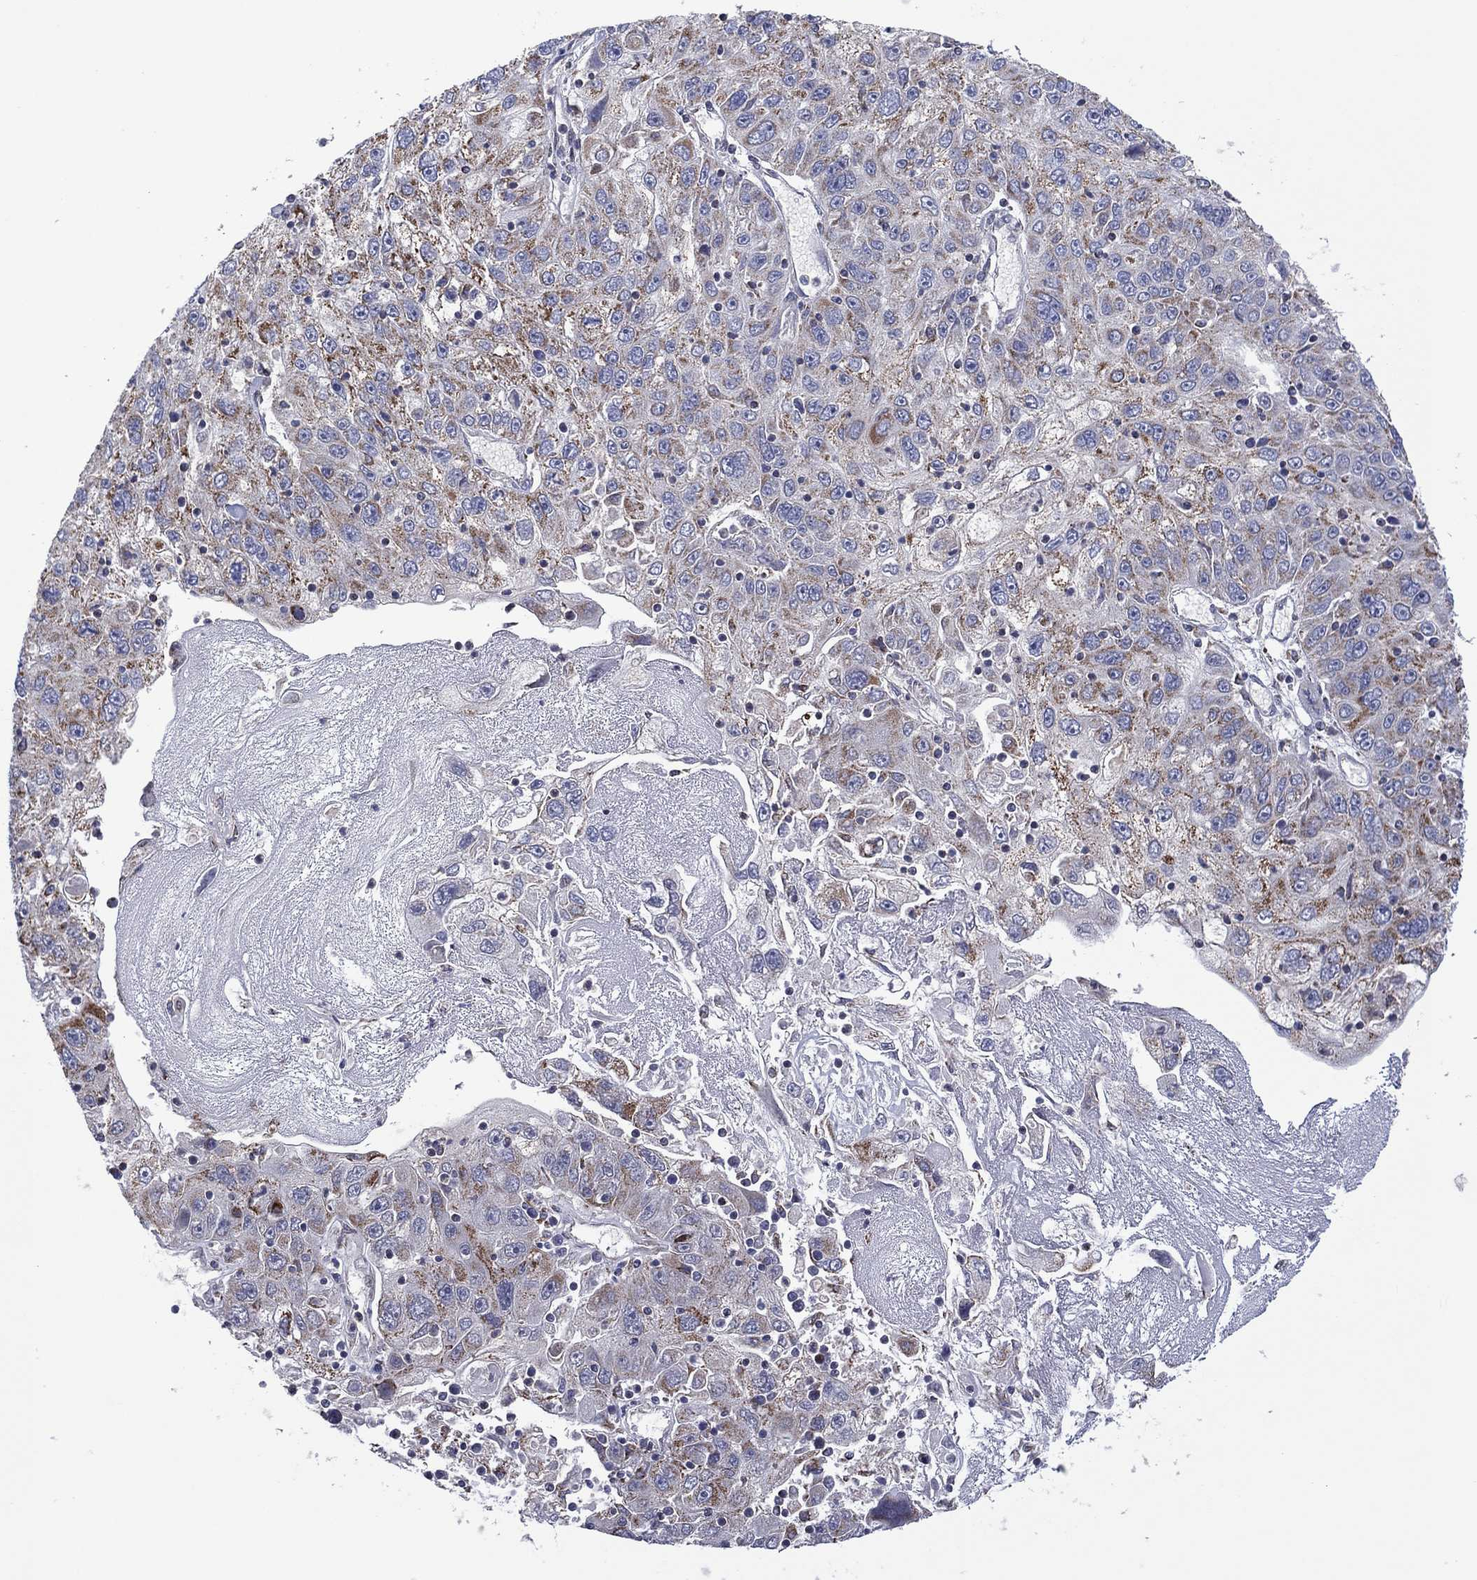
{"staining": {"intensity": "moderate", "quantity": "<25%", "location": "cytoplasmic/membranous"}, "tissue": "stomach cancer", "cell_type": "Tumor cells", "image_type": "cancer", "snomed": [{"axis": "morphology", "description": "Adenocarcinoma, NOS"}, {"axis": "topography", "description": "Stomach"}], "caption": "Stomach cancer was stained to show a protein in brown. There is low levels of moderate cytoplasmic/membranous staining in about <25% of tumor cells.", "gene": "PIDD1", "patient": {"sex": "male", "age": 56}}